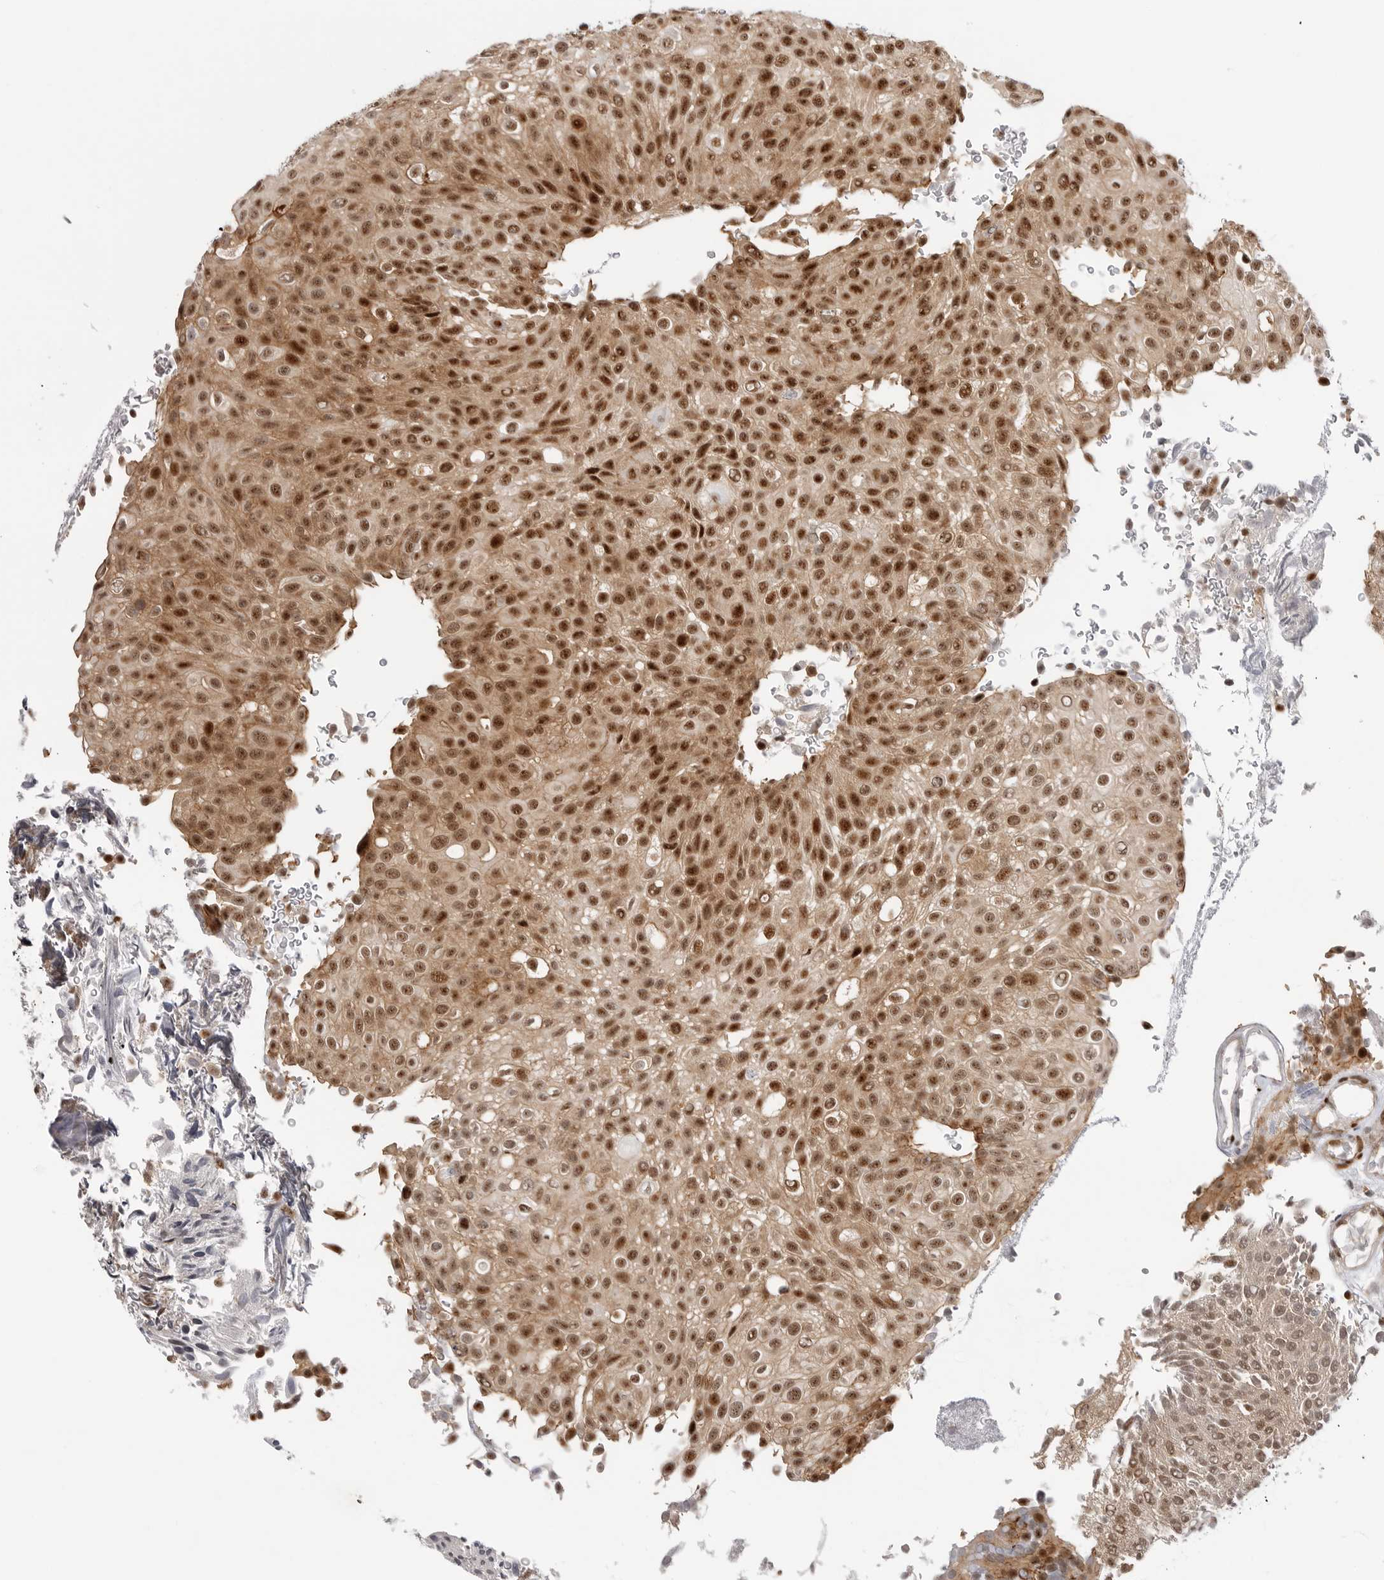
{"staining": {"intensity": "strong", "quantity": ">75%", "location": "cytoplasmic/membranous,nuclear"}, "tissue": "urothelial cancer", "cell_type": "Tumor cells", "image_type": "cancer", "snomed": [{"axis": "morphology", "description": "Urothelial carcinoma, Low grade"}, {"axis": "topography", "description": "Urinary bladder"}], "caption": "Human urothelial carcinoma (low-grade) stained for a protein (brown) exhibits strong cytoplasmic/membranous and nuclear positive positivity in about >75% of tumor cells.", "gene": "GPATCH2", "patient": {"sex": "male", "age": 78}}